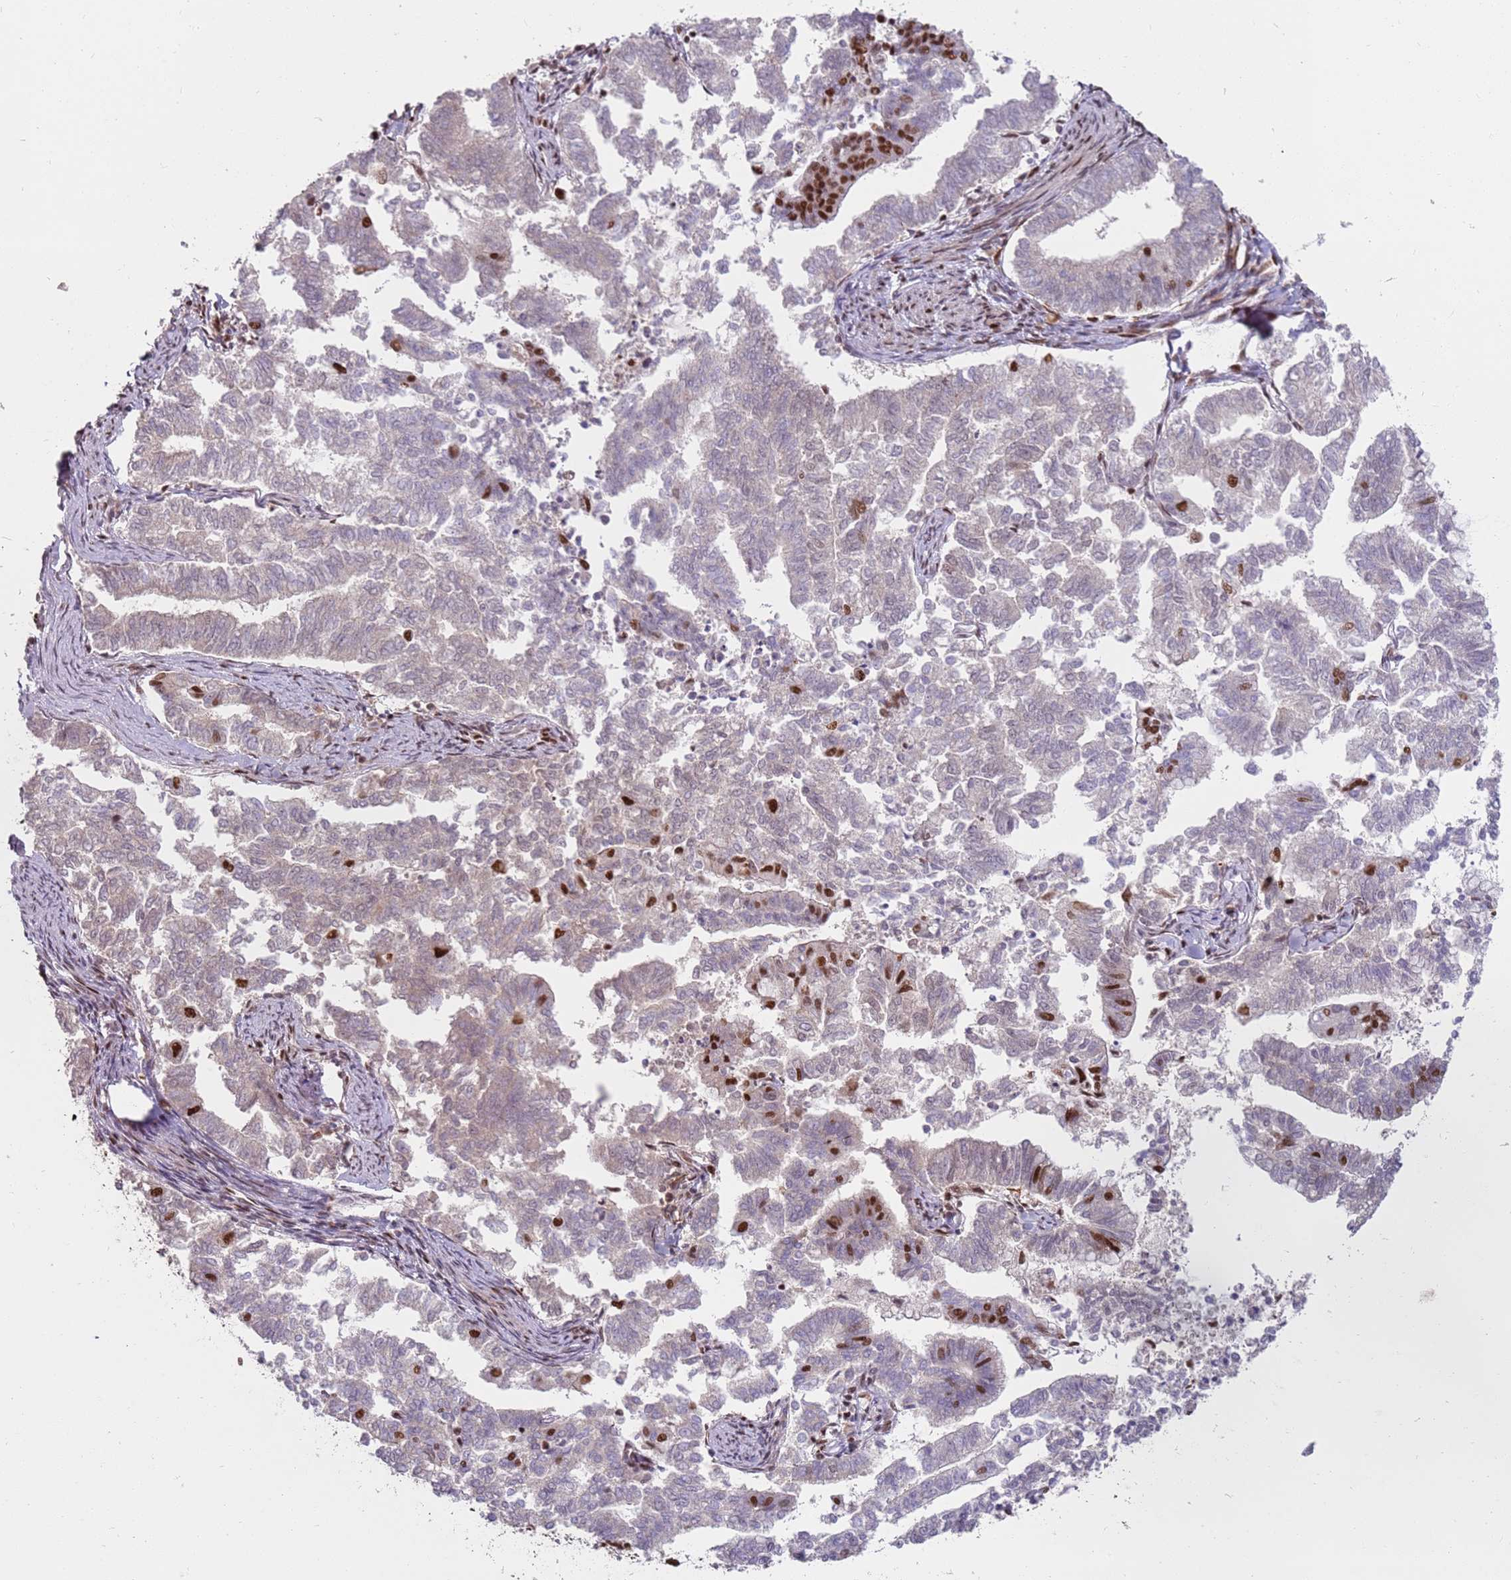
{"staining": {"intensity": "strong", "quantity": "<25%", "location": "nuclear"}, "tissue": "endometrial cancer", "cell_type": "Tumor cells", "image_type": "cancer", "snomed": [{"axis": "morphology", "description": "Adenocarcinoma, NOS"}, {"axis": "topography", "description": "Endometrium"}], "caption": "High-power microscopy captured an immunohistochemistry image of endometrial cancer (adenocarcinoma), revealing strong nuclear staining in about <25% of tumor cells. The staining was performed using DAB (3,3'-diaminobenzidine), with brown indicating positive protein expression. Nuclei are stained blue with hematoxylin.", "gene": "TENT4A", "patient": {"sex": "female", "age": 79}}